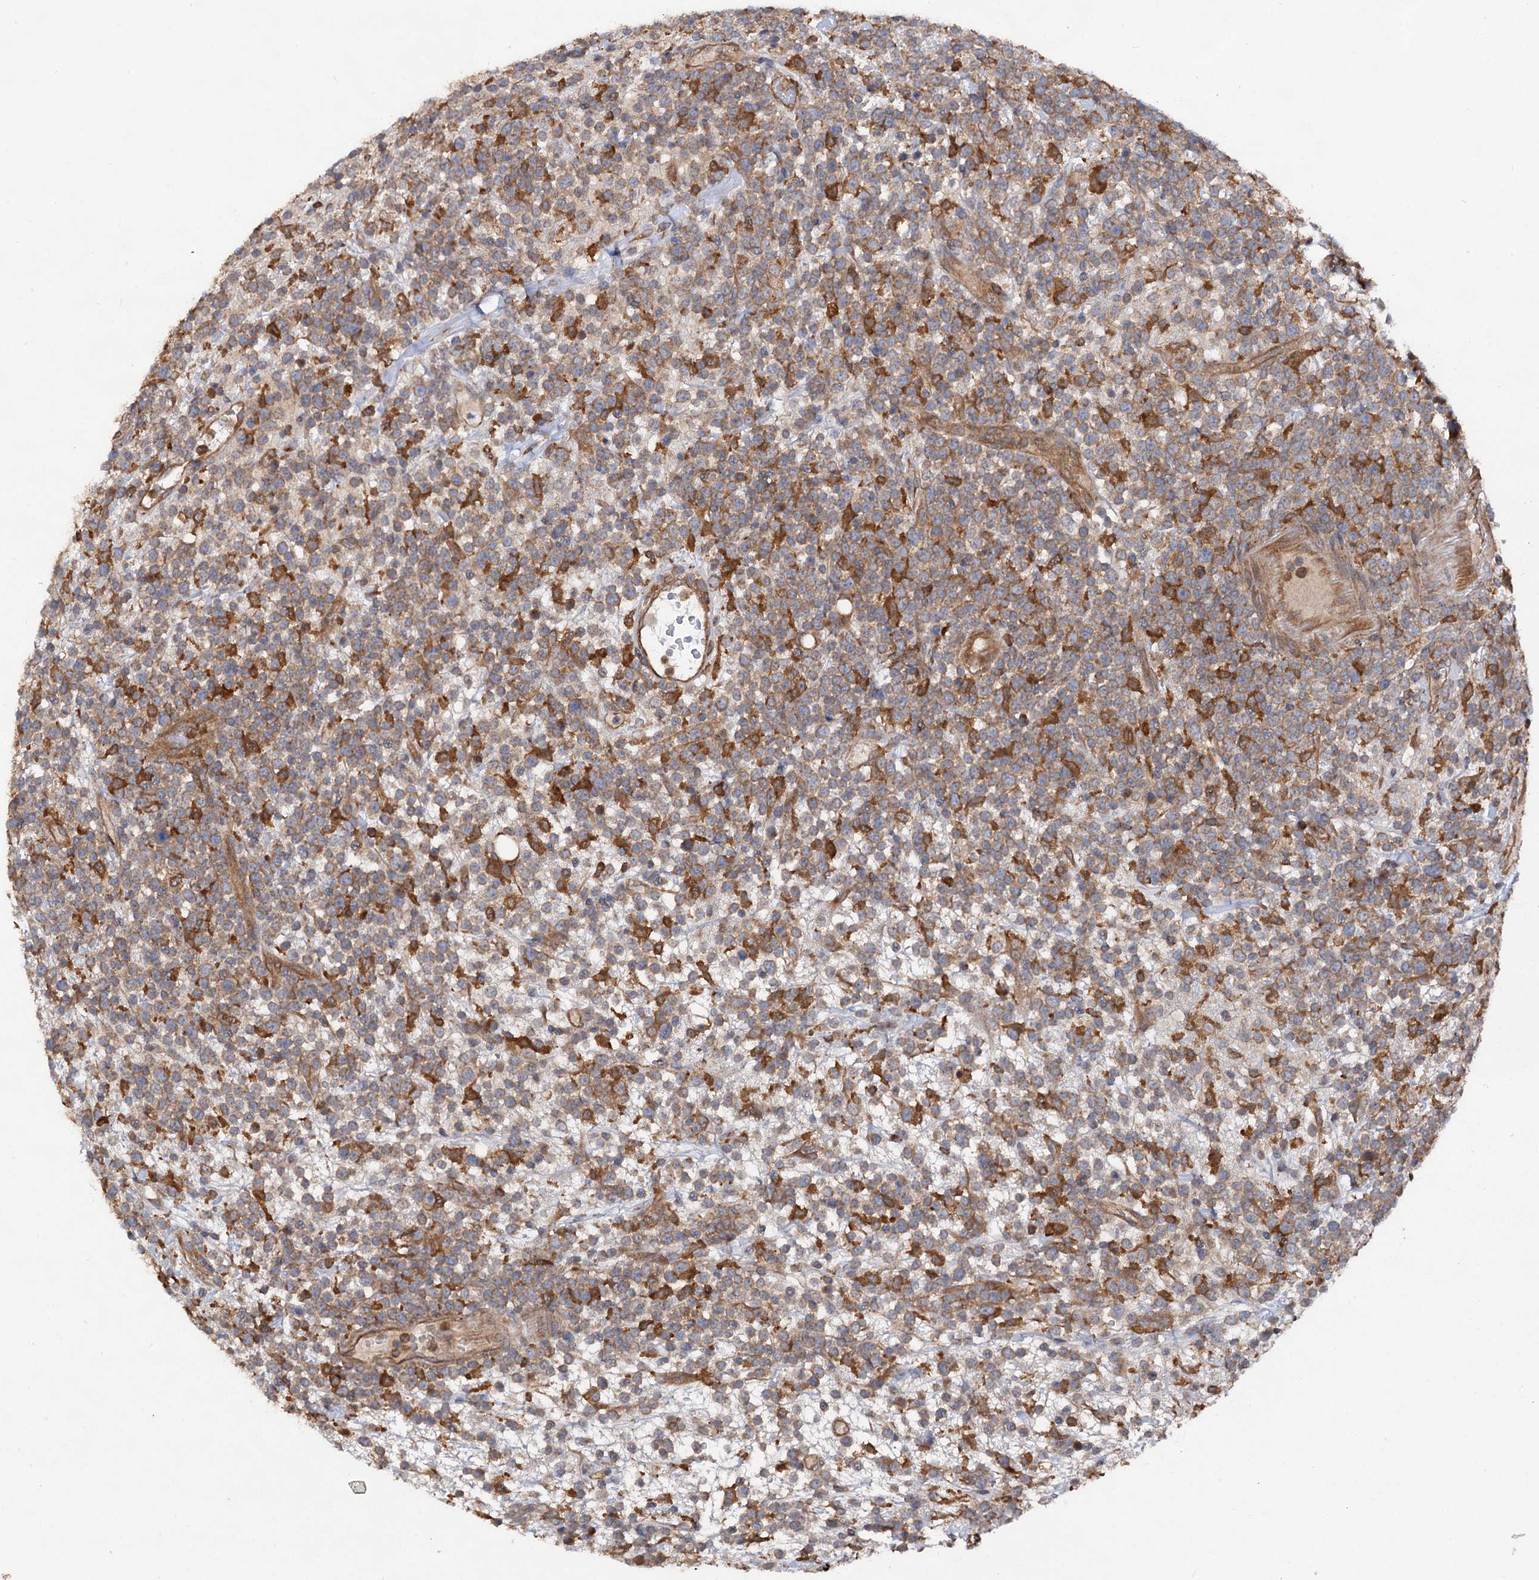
{"staining": {"intensity": "weak", "quantity": ">75%", "location": "cytoplasmic/membranous"}, "tissue": "lymphoma", "cell_type": "Tumor cells", "image_type": "cancer", "snomed": [{"axis": "morphology", "description": "Malignant lymphoma, non-Hodgkin's type, High grade"}, {"axis": "topography", "description": "Colon"}], "caption": "Lymphoma stained for a protein displays weak cytoplasmic/membranous positivity in tumor cells. The protein is shown in brown color, while the nuclei are stained blue.", "gene": "VPS29", "patient": {"sex": "female", "age": 53}}